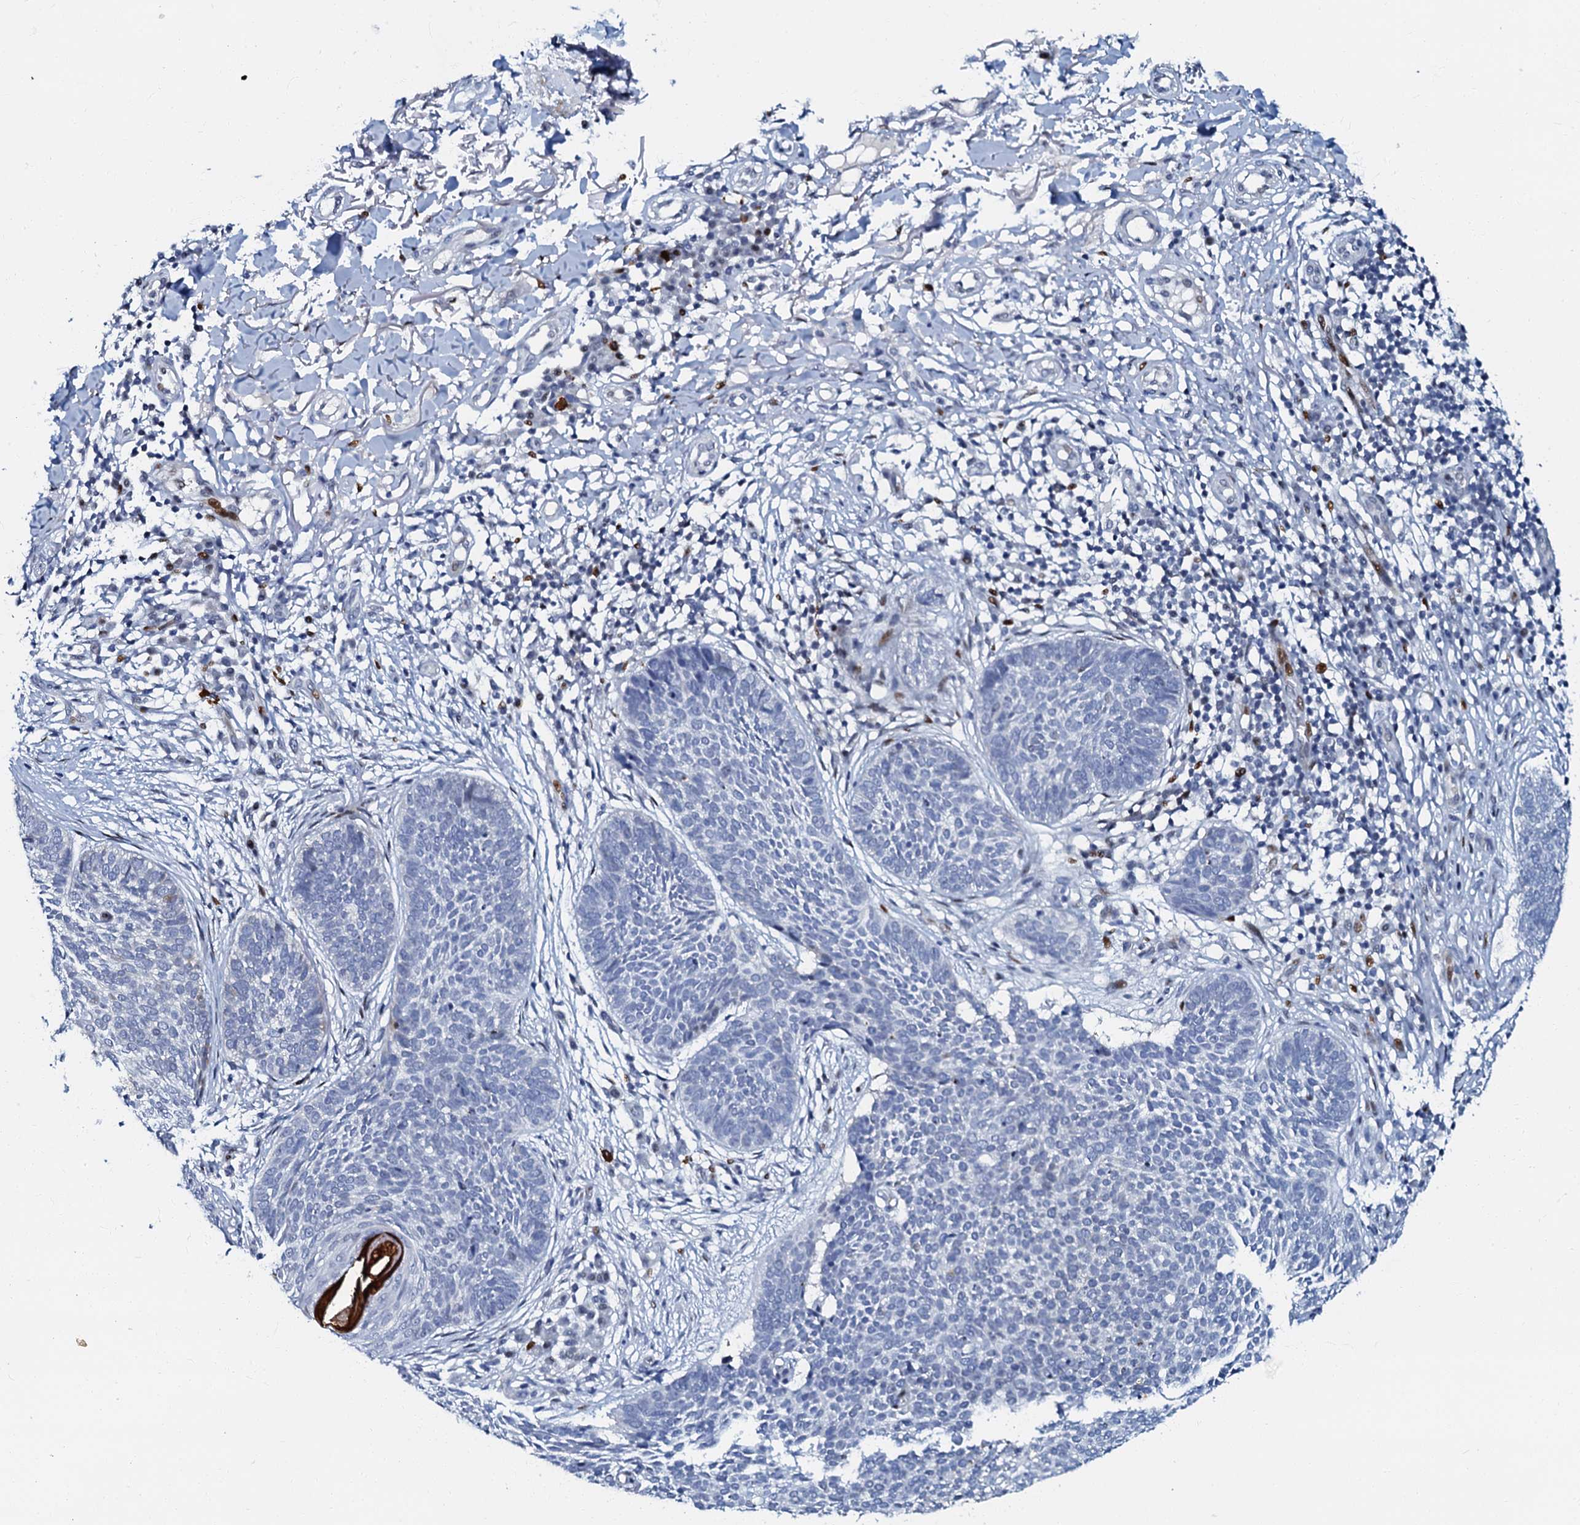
{"staining": {"intensity": "negative", "quantity": "none", "location": "none"}, "tissue": "skin cancer", "cell_type": "Tumor cells", "image_type": "cancer", "snomed": [{"axis": "morphology", "description": "Basal cell carcinoma"}, {"axis": "topography", "description": "Skin"}], "caption": "This is an IHC micrograph of skin cancer (basal cell carcinoma). There is no positivity in tumor cells.", "gene": "MFSD5", "patient": {"sex": "female", "age": 64}}